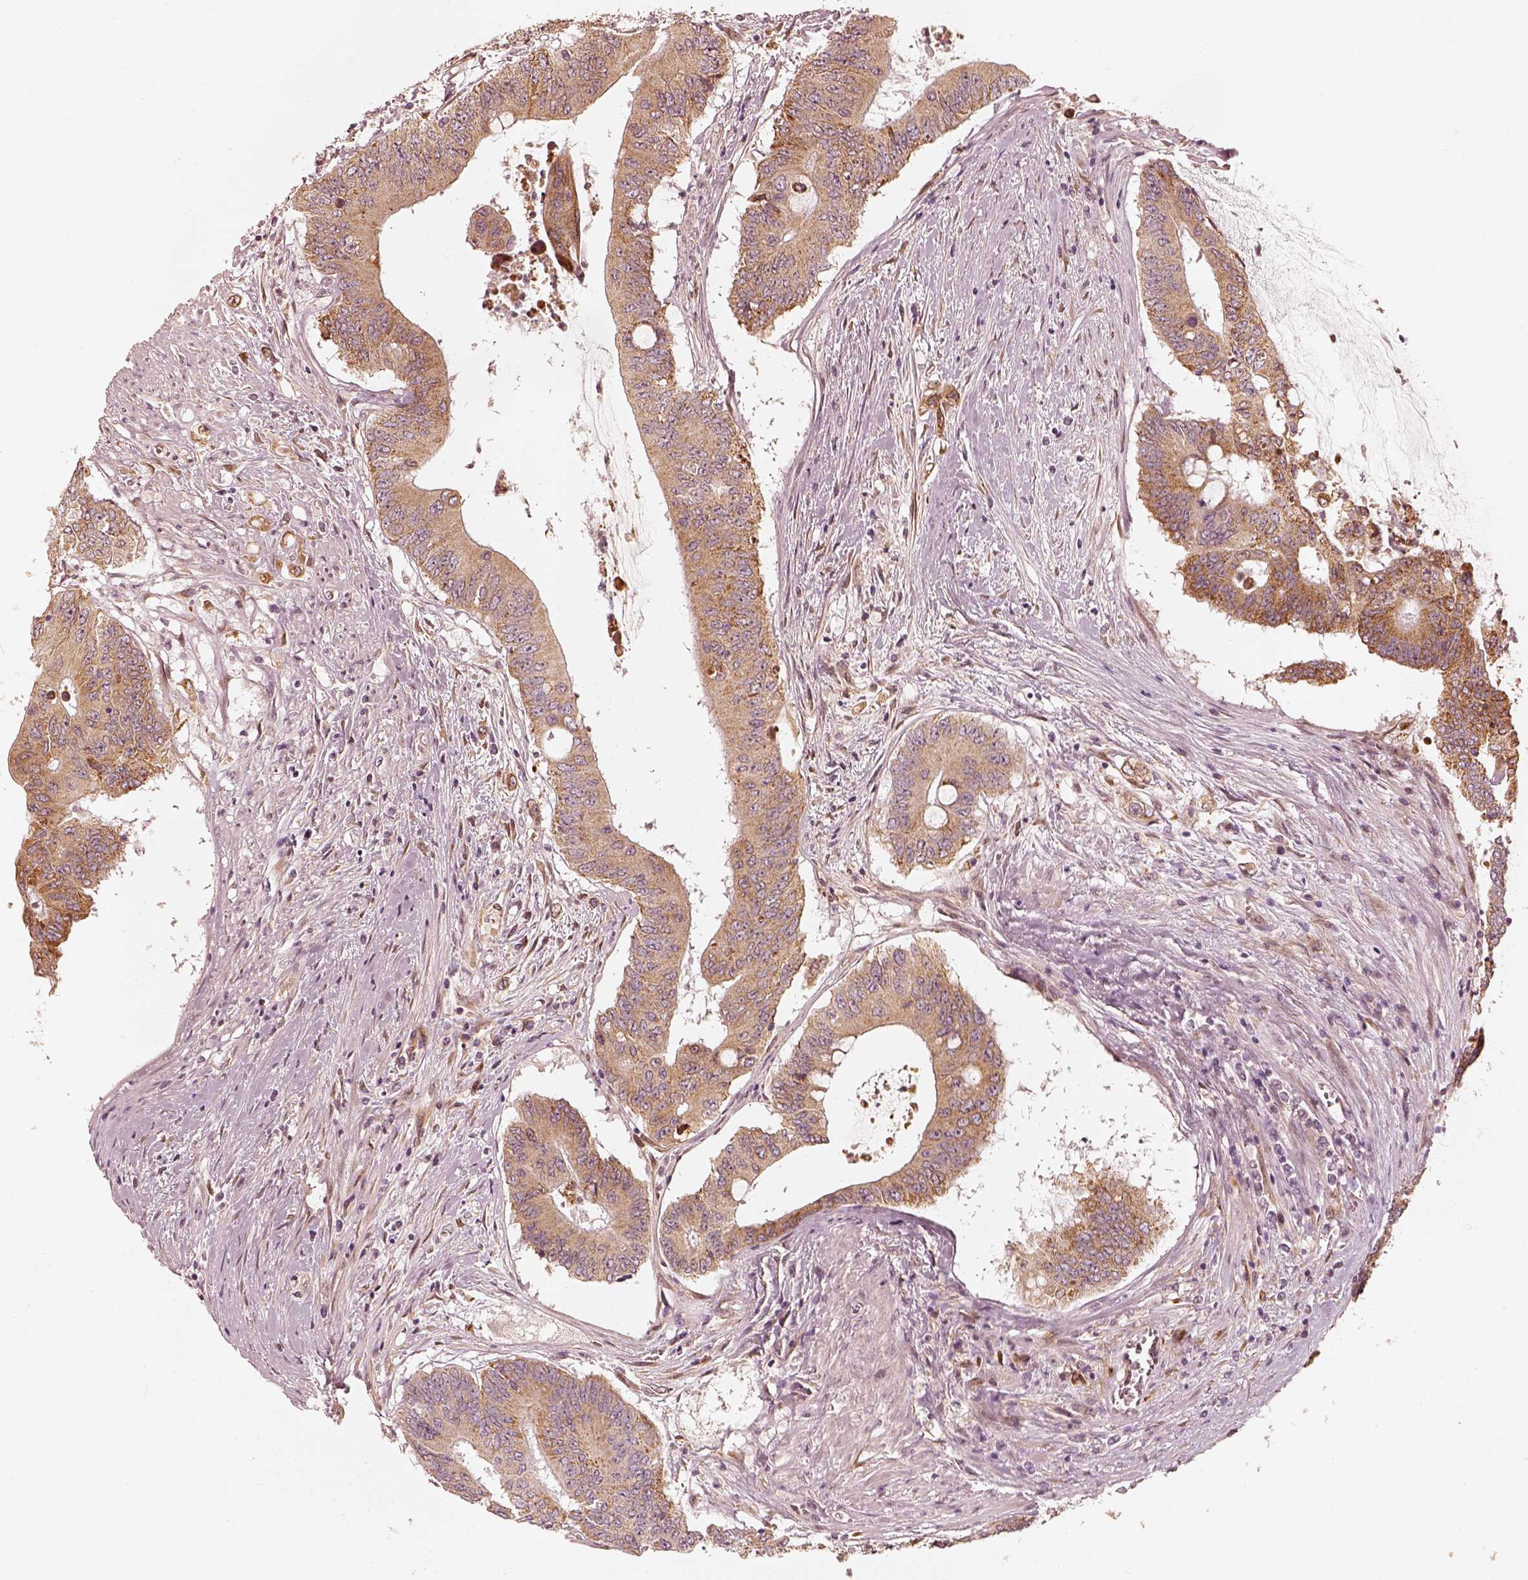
{"staining": {"intensity": "moderate", "quantity": ">75%", "location": "cytoplasmic/membranous"}, "tissue": "colorectal cancer", "cell_type": "Tumor cells", "image_type": "cancer", "snomed": [{"axis": "morphology", "description": "Adenocarcinoma, NOS"}, {"axis": "topography", "description": "Rectum"}], "caption": "Colorectal cancer (adenocarcinoma) stained with a protein marker demonstrates moderate staining in tumor cells.", "gene": "WLS", "patient": {"sex": "male", "age": 59}}